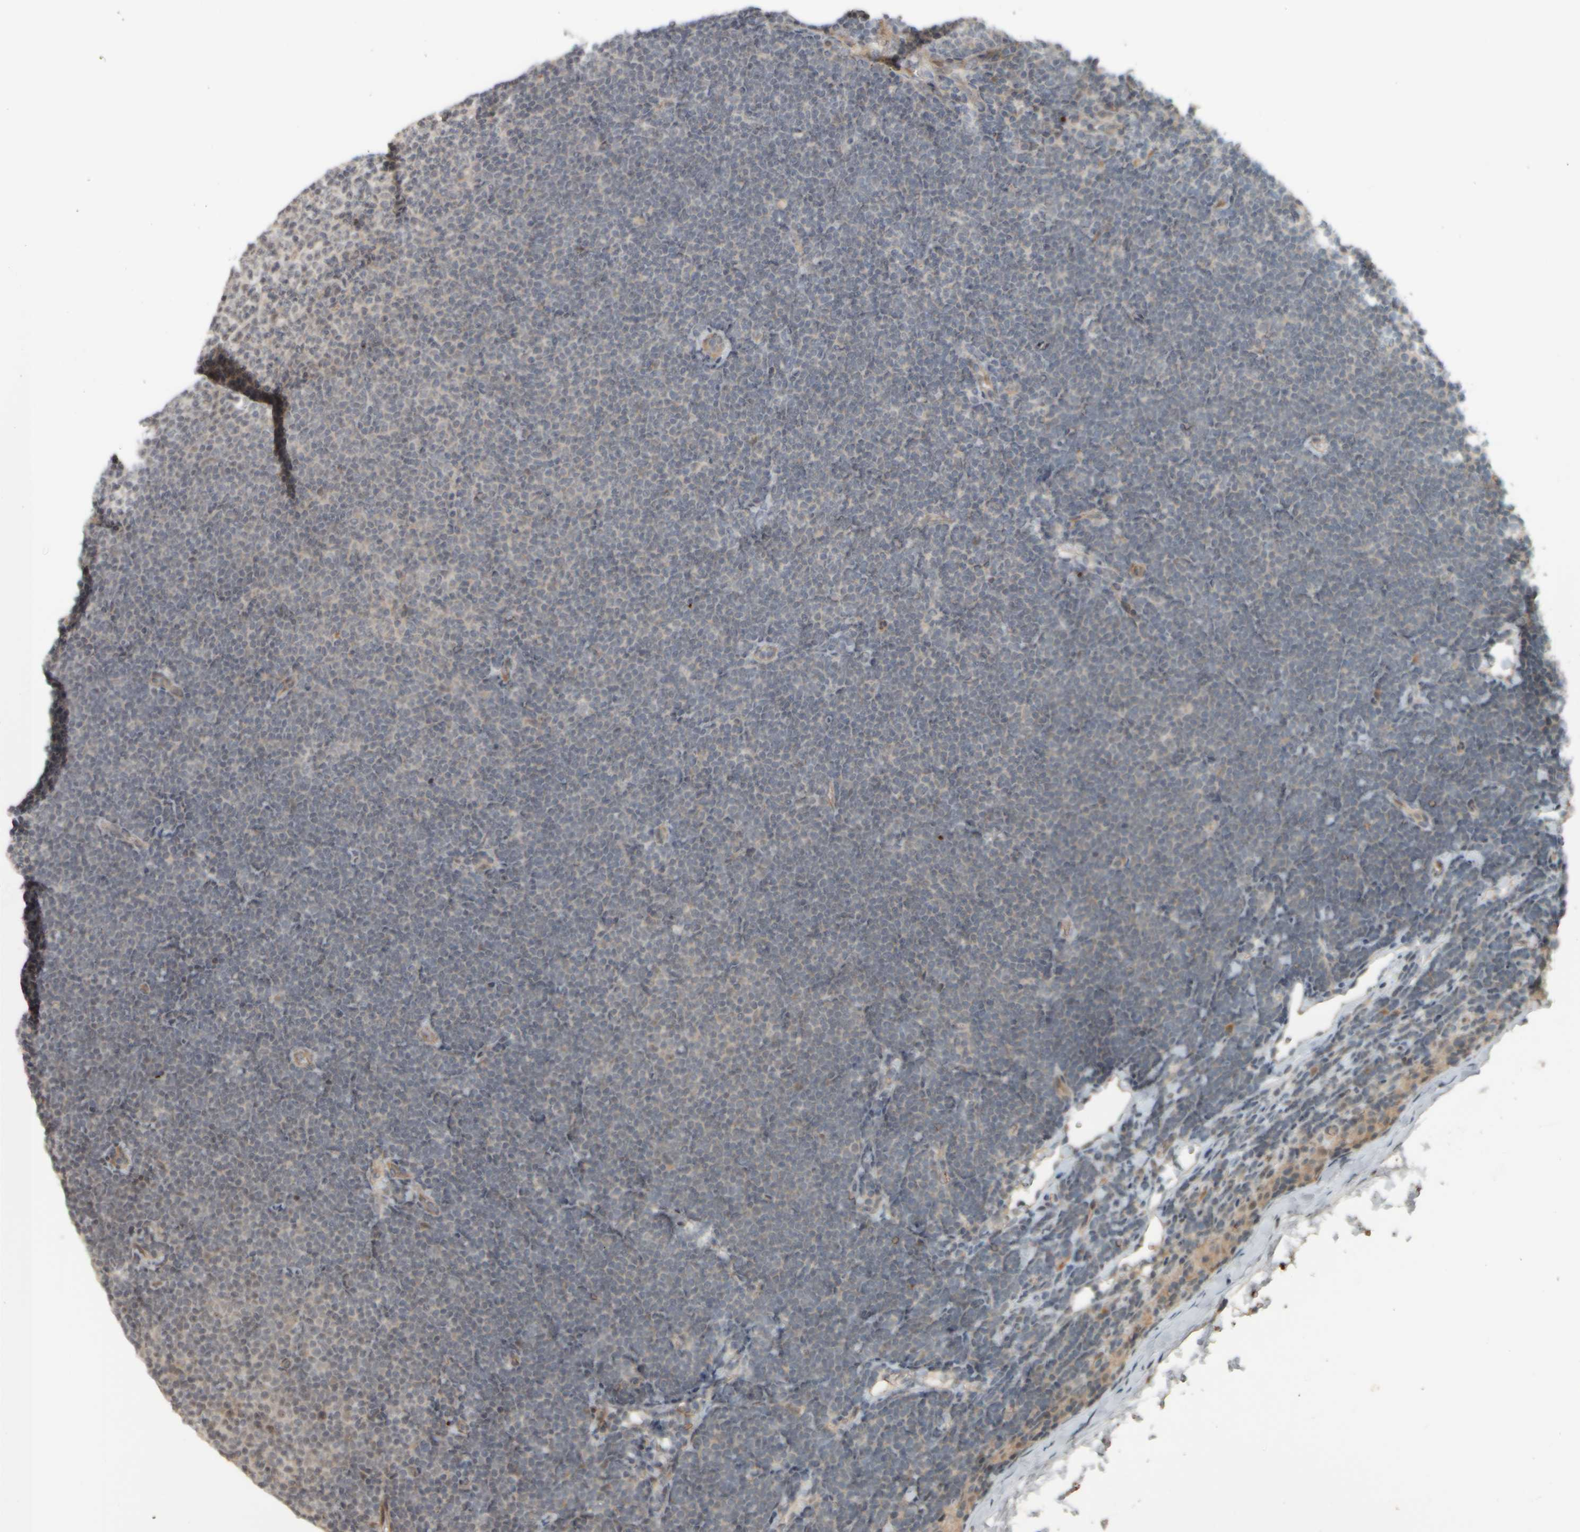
{"staining": {"intensity": "weak", "quantity": "<25%", "location": "nuclear"}, "tissue": "lymphoma", "cell_type": "Tumor cells", "image_type": "cancer", "snomed": [{"axis": "morphology", "description": "Malignant lymphoma, non-Hodgkin's type, Low grade"}, {"axis": "topography", "description": "Lymph node"}], "caption": "Tumor cells show no significant staining in lymphoma.", "gene": "NAPG", "patient": {"sex": "female", "age": 53}}